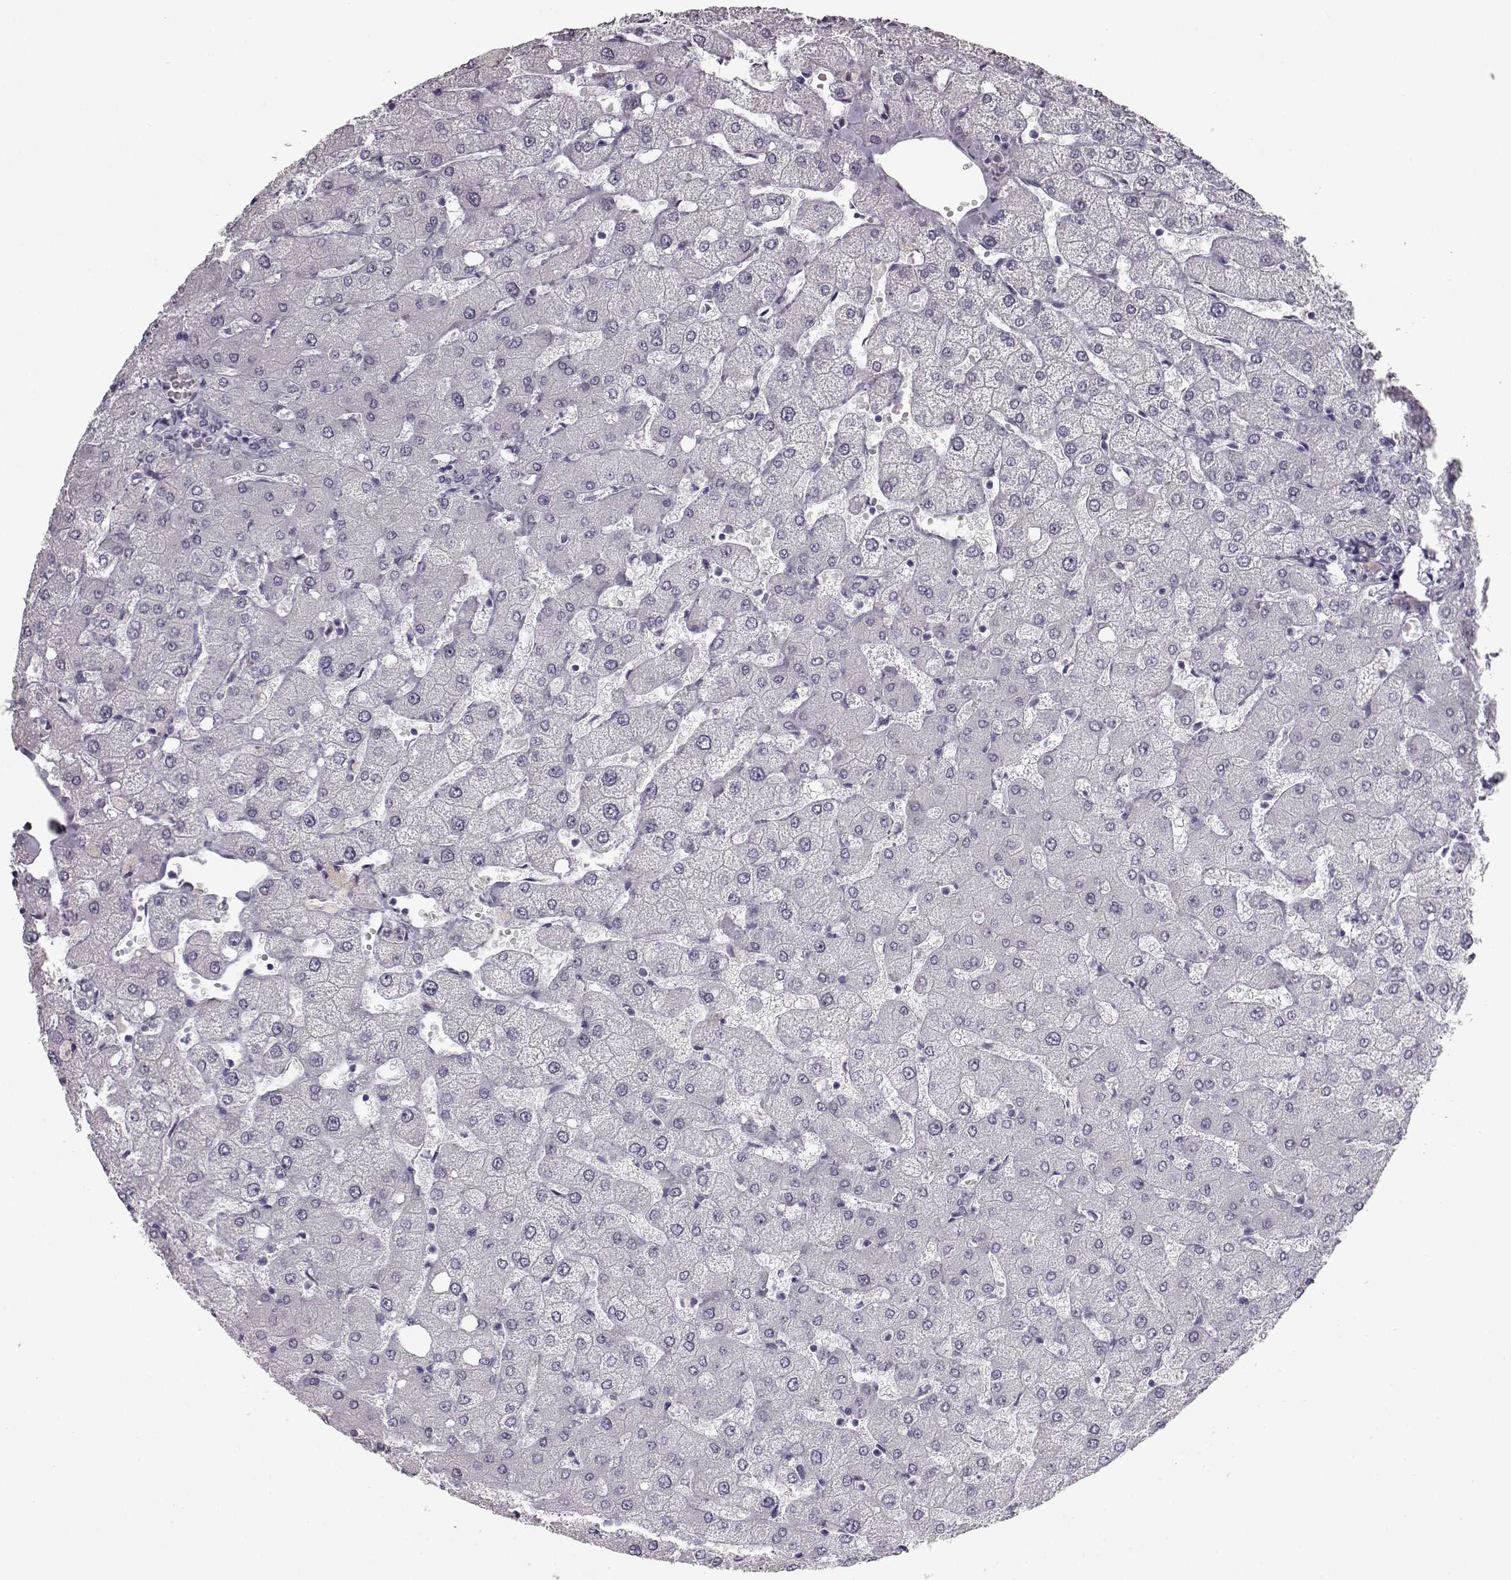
{"staining": {"intensity": "negative", "quantity": "none", "location": "none"}, "tissue": "liver", "cell_type": "Cholangiocytes", "image_type": "normal", "snomed": [{"axis": "morphology", "description": "Normal tissue, NOS"}, {"axis": "topography", "description": "Liver"}], "caption": "This is an immunohistochemistry (IHC) histopathology image of normal liver. There is no staining in cholangiocytes.", "gene": "SEMG2", "patient": {"sex": "female", "age": 54}}